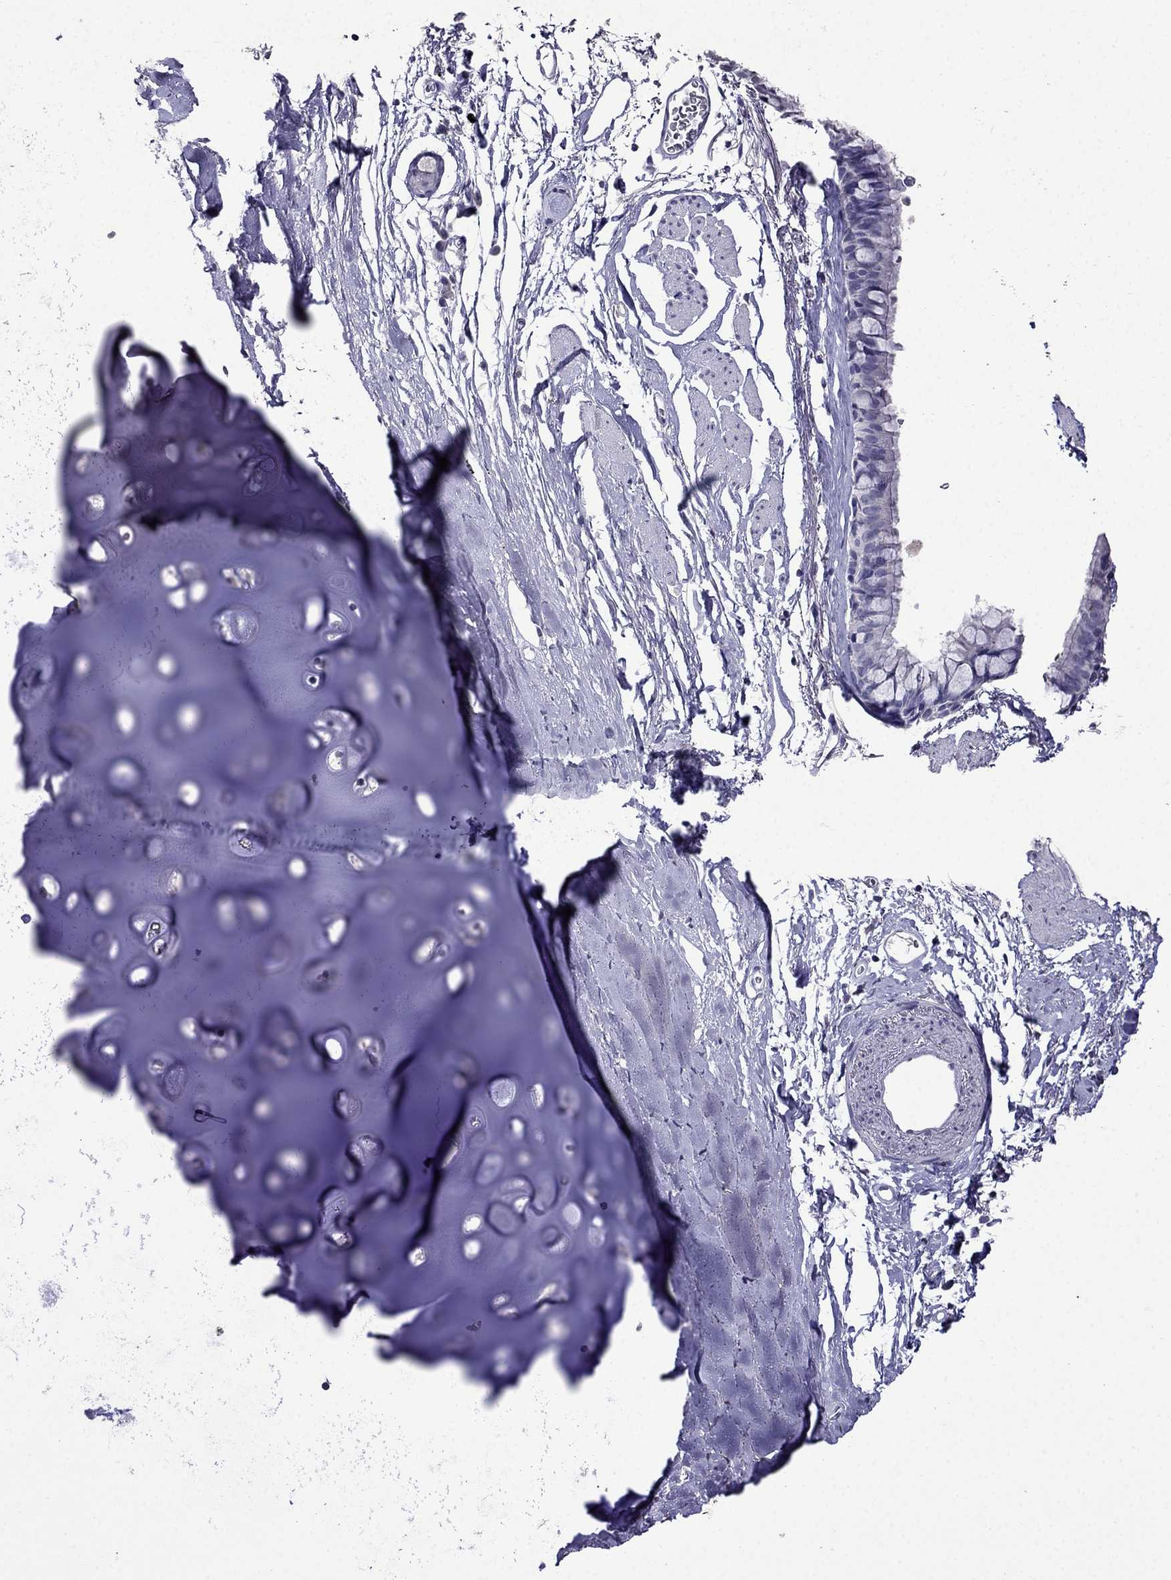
{"staining": {"intensity": "negative", "quantity": "none", "location": "none"}, "tissue": "bronchus", "cell_type": "Respiratory epithelial cells", "image_type": "normal", "snomed": [{"axis": "morphology", "description": "Normal tissue, NOS"}, {"axis": "morphology", "description": "Squamous cell carcinoma, NOS"}, {"axis": "topography", "description": "Cartilage tissue"}, {"axis": "topography", "description": "Bronchus"}], "caption": "Immunohistochemical staining of unremarkable human bronchus shows no significant staining in respiratory epithelial cells.", "gene": "DNAH17", "patient": {"sex": "male", "age": 72}}